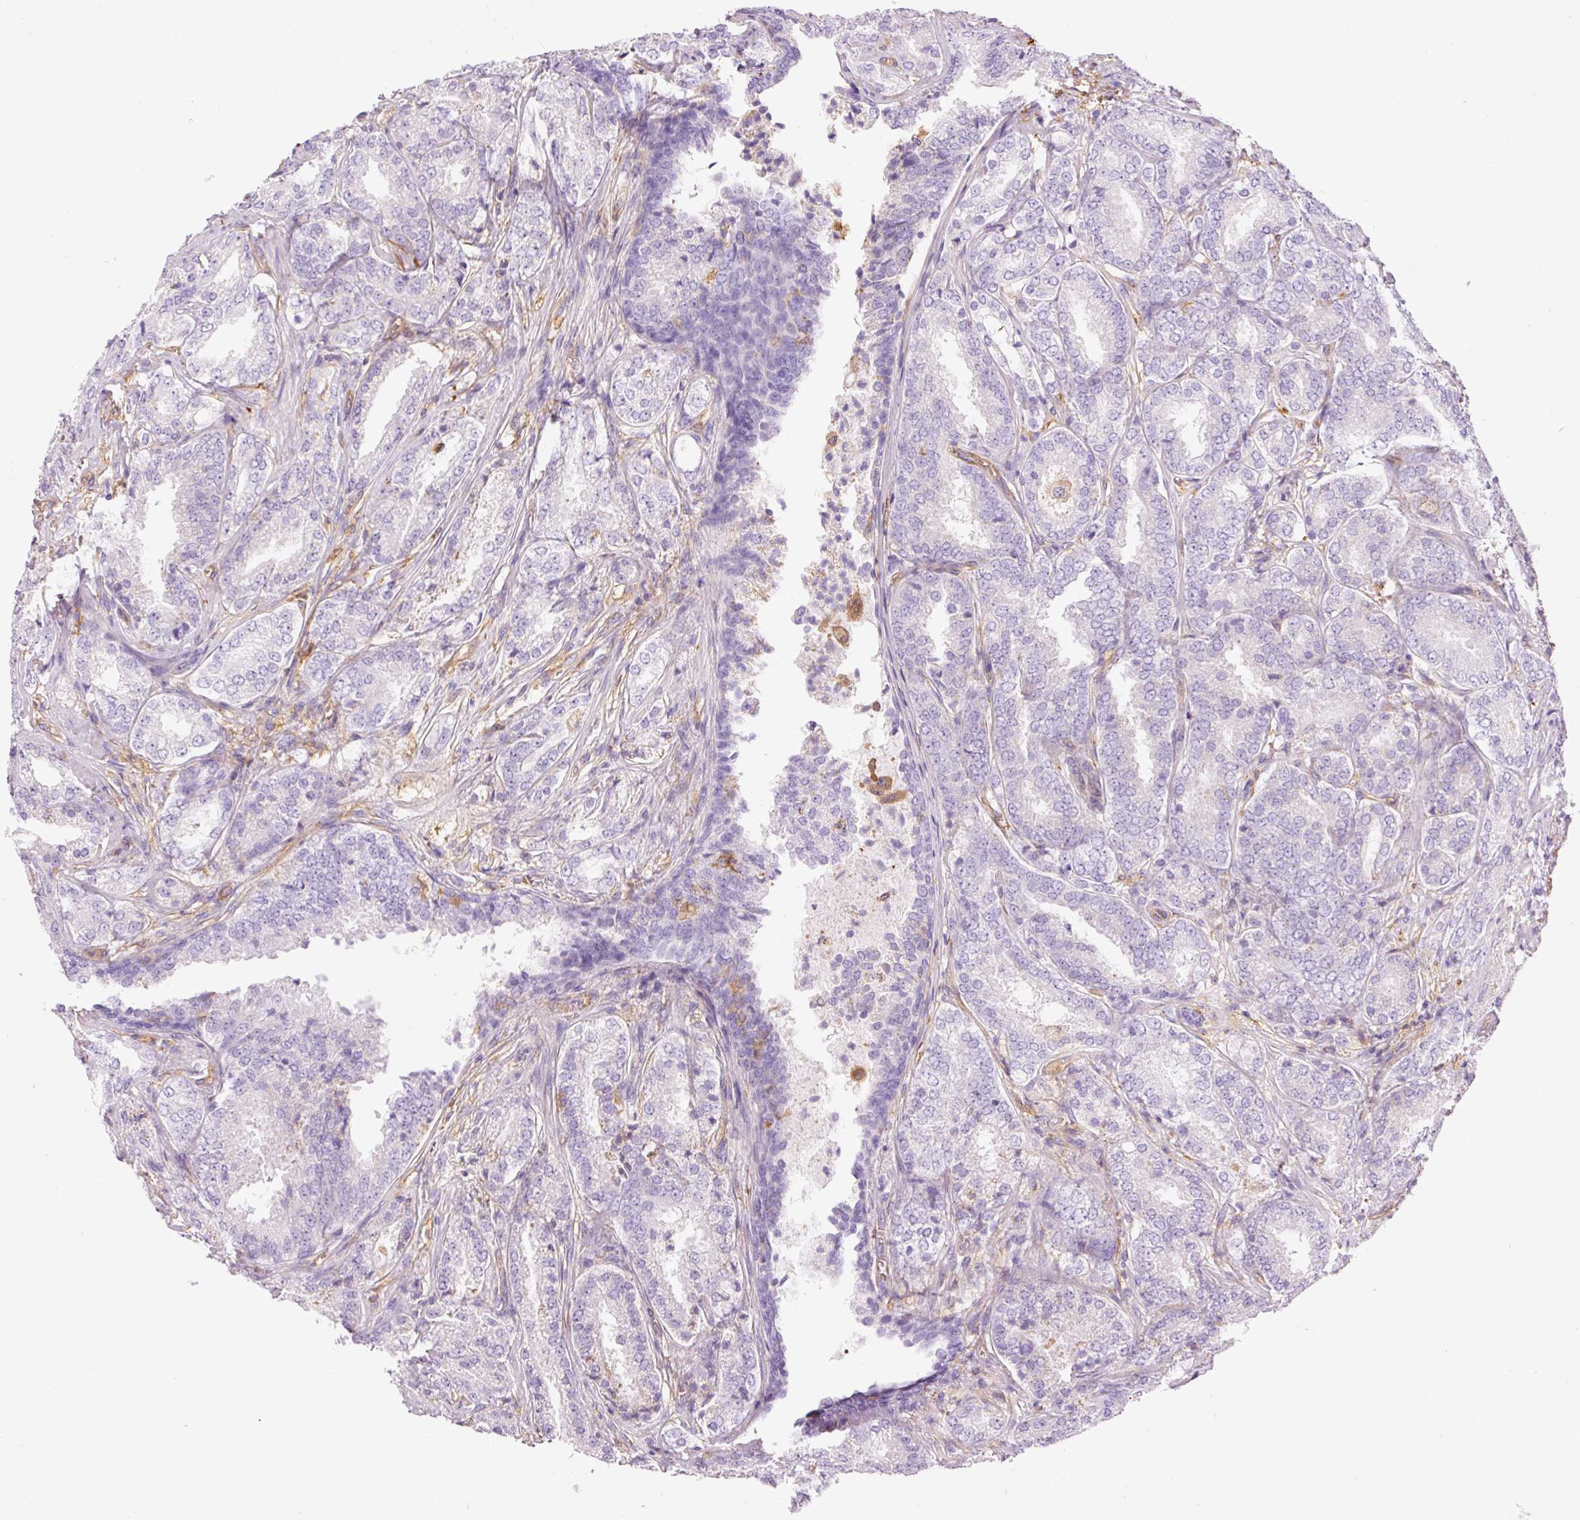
{"staining": {"intensity": "negative", "quantity": "none", "location": "none"}, "tissue": "prostate cancer", "cell_type": "Tumor cells", "image_type": "cancer", "snomed": [{"axis": "morphology", "description": "Adenocarcinoma, High grade"}, {"axis": "topography", "description": "Prostate"}], "caption": "Immunohistochemical staining of human high-grade adenocarcinoma (prostate) demonstrates no significant expression in tumor cells.", "gene": "IL10RB", "patient": {"sex": "male", "age": 63}}